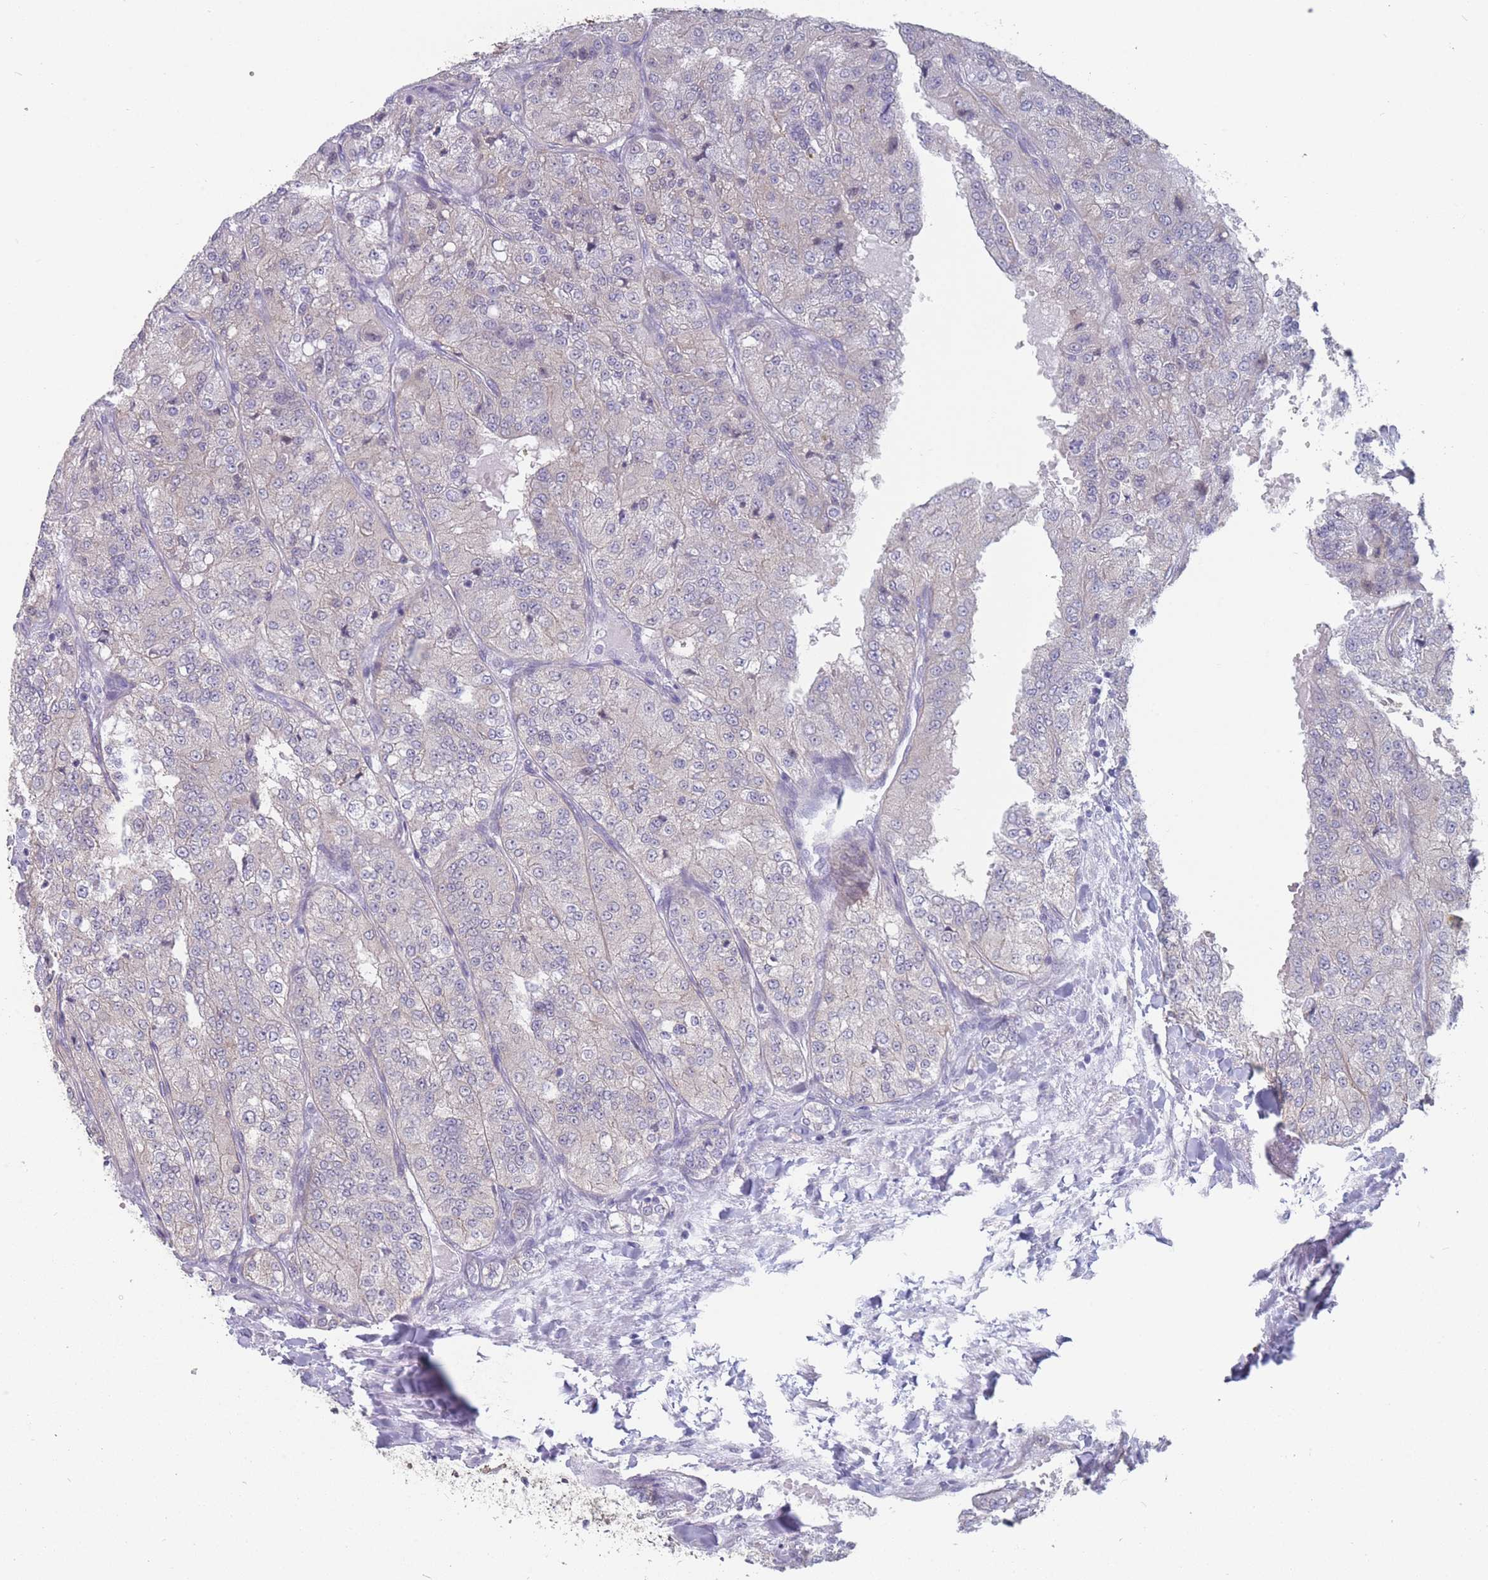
{"staining": {"intensity": "negative", "quantity": "none", "location": "none"}, "tissue": "renal cancer", "cell_type": "Tumor cells", "image_type": "cancer", "snomed": [{"axis": "morphology", "description": "Adenocarcinoma, NOS"}, {"axis": "topography", "description": "Kidney"}], "caption": "A high-resolution image shows IHC staining of renal cancer, which shows no significant positivity in tumor cells.", "gene": "SLC1A6", "patient": {"sex": "female", "age": 63}}